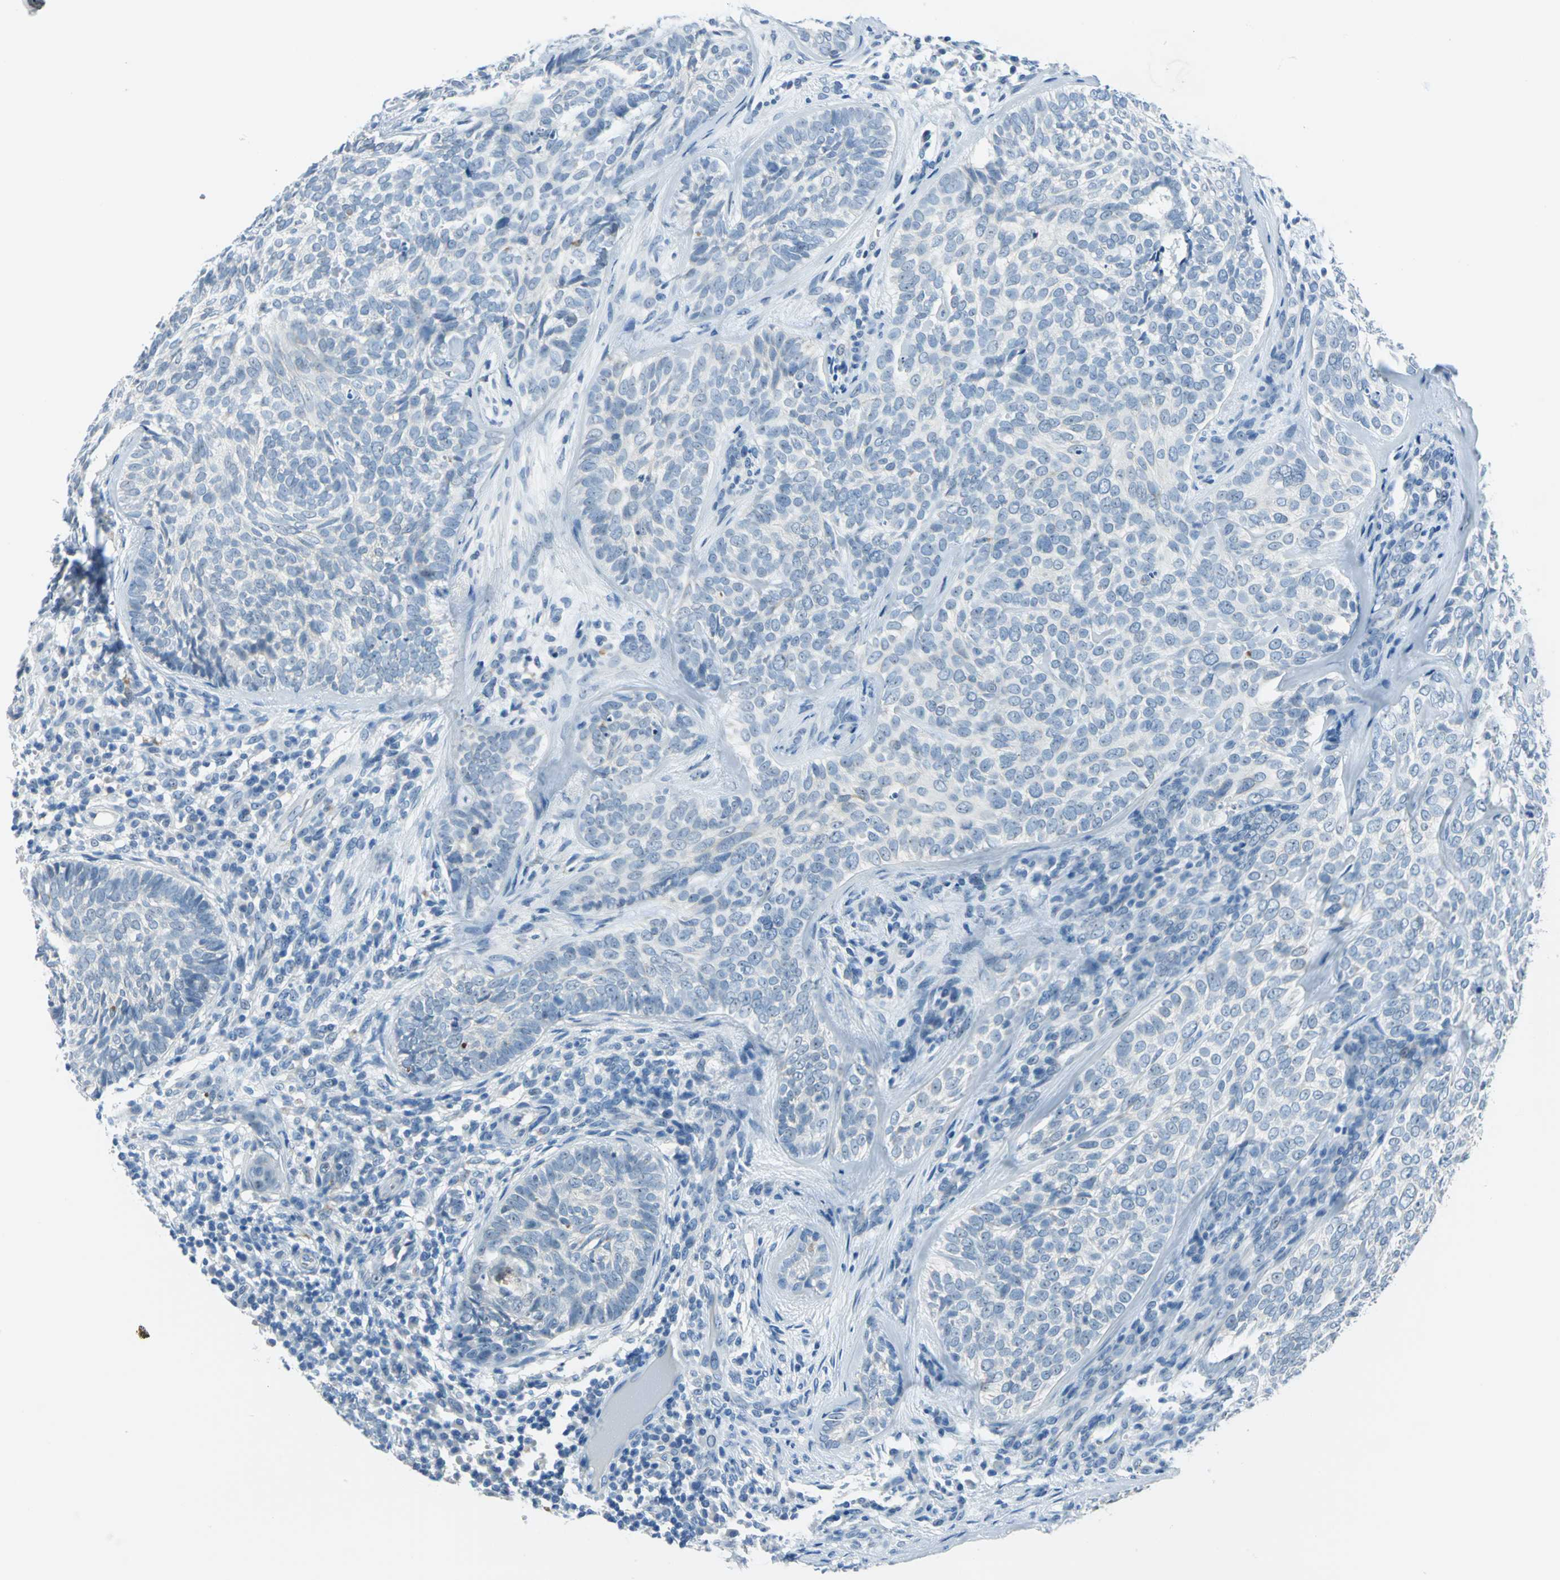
{"staining": {"intensity": "negative", "quantity": "none", "location": "none"}, "tissue": "skin cancer", "cell_type": "Tumor cells", "image_type": "cancer", "snomed": [{"axis": "morphology", "description": "Basal cell carcinoma"}, {"axis": "topography", "description": "Skin"}], "caption": "Immunohistochemical staining of human basal cell carcinoma (skin) exhibits no significant positivity in tumor cells.", "gene": "MUC4", "patient": {"sex": "male", "age": 72}}